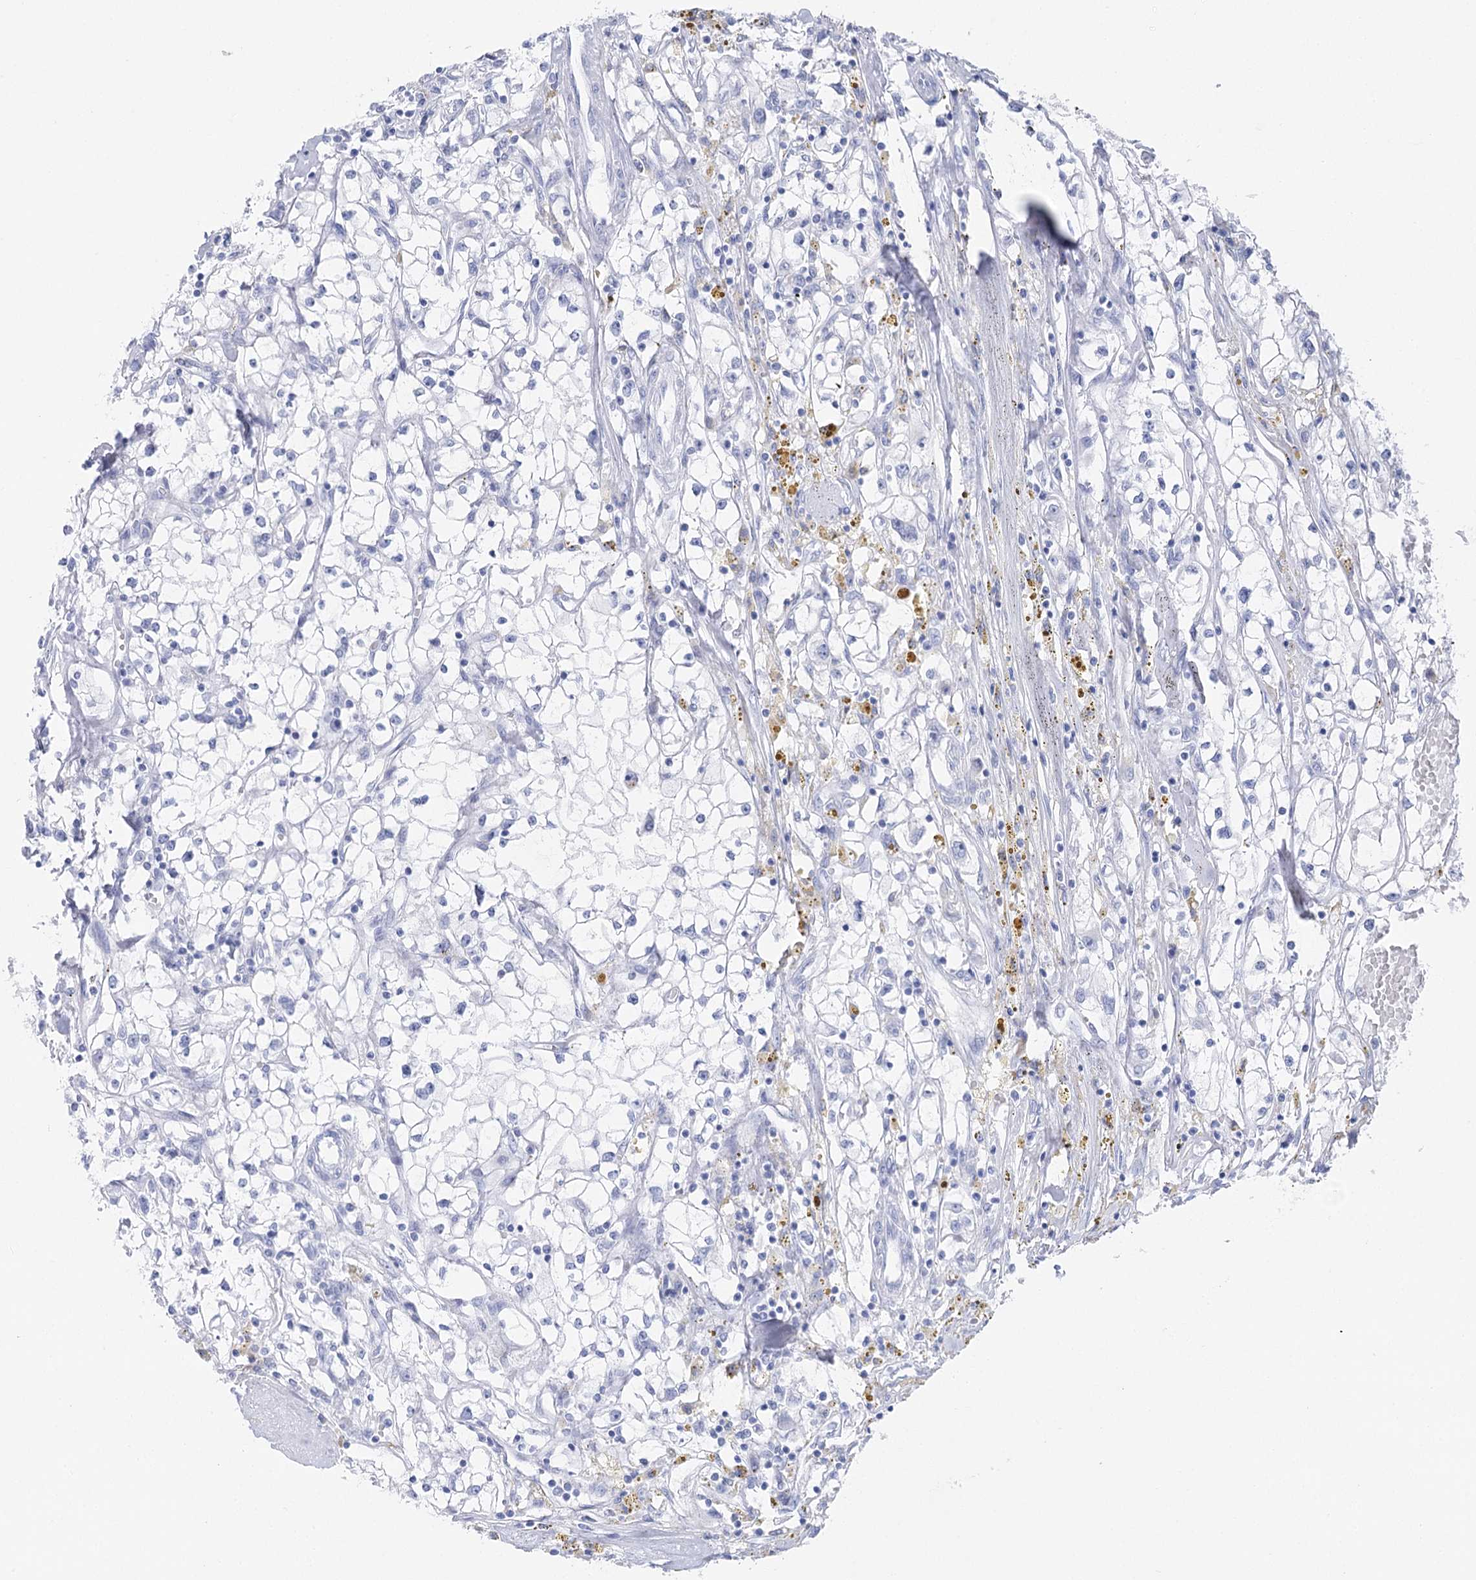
{"staining": {"intensity": "negative", "quantity": "none", "location": "none"}, "tissue": "renal cancer", "cell_type": "Tumor cells", "image_type": "cancer", "snomed": [{"axis": "morphology", "description": "Adenocarcinoma, NOS"}, {"axis": "topography", "description": "Kidney"}], "caption": "IHC image of neoplastic tissue: human renal adenocarcinoma stained with DAB (3,3'-diaminobenzidine) demonstrates no significant protein expression in tumor cells. Nuclei are stained in blue.", "gene": "IL1RAP", "patient": {"sex": "male", "age": 56}}